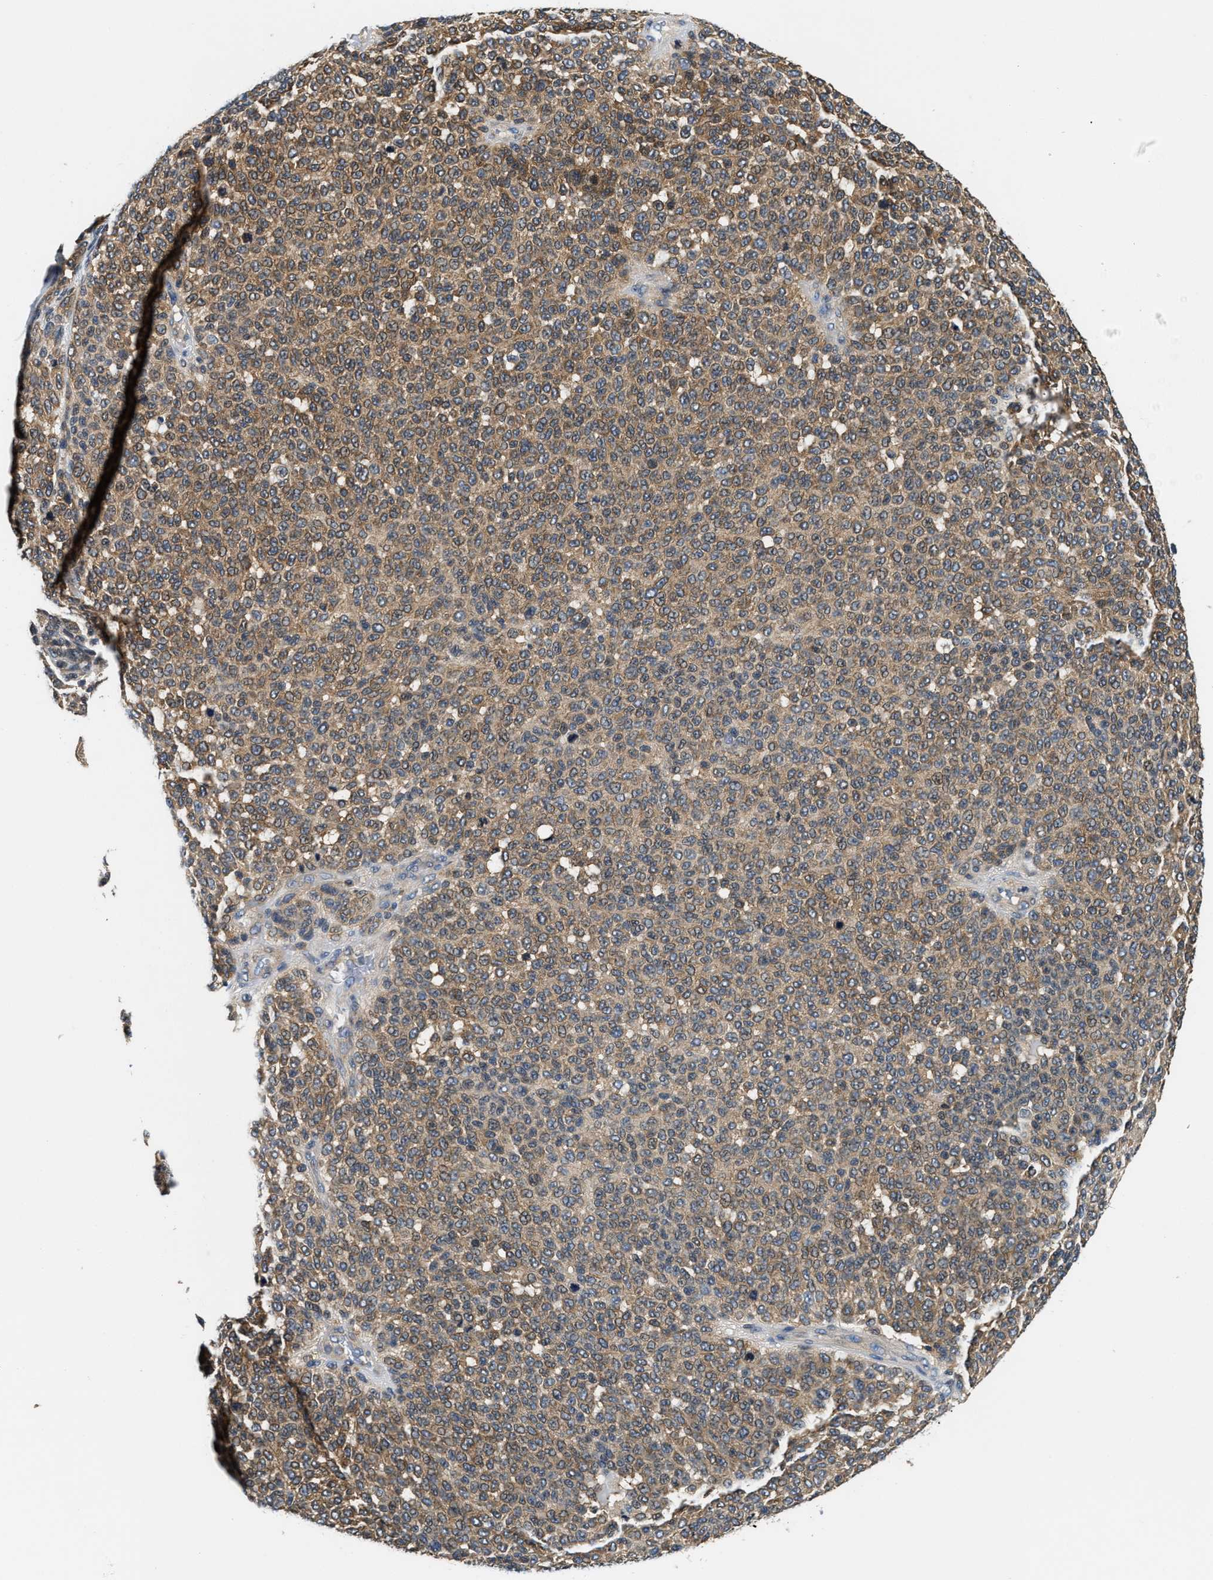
{"staining": {"intensity": "moderate", "quantity": ">75%", "location": "cytoplasmic/membranous"}, "tissue": "melanoma", "cell_type": "Tumor cells", "image_type": "cancer", "snomed": [{"axis": "morphology", "description": "Malignant melanoma, NOS"}, {"axis": "topography", "description": "Skin"}], "caption": "Malignant melanoma tissue shows moderate cytoplasmic/membranous expression in about >75% of tumor cells", "gene": "CCM2", "patient": {"sex": "male", "age": 59}}